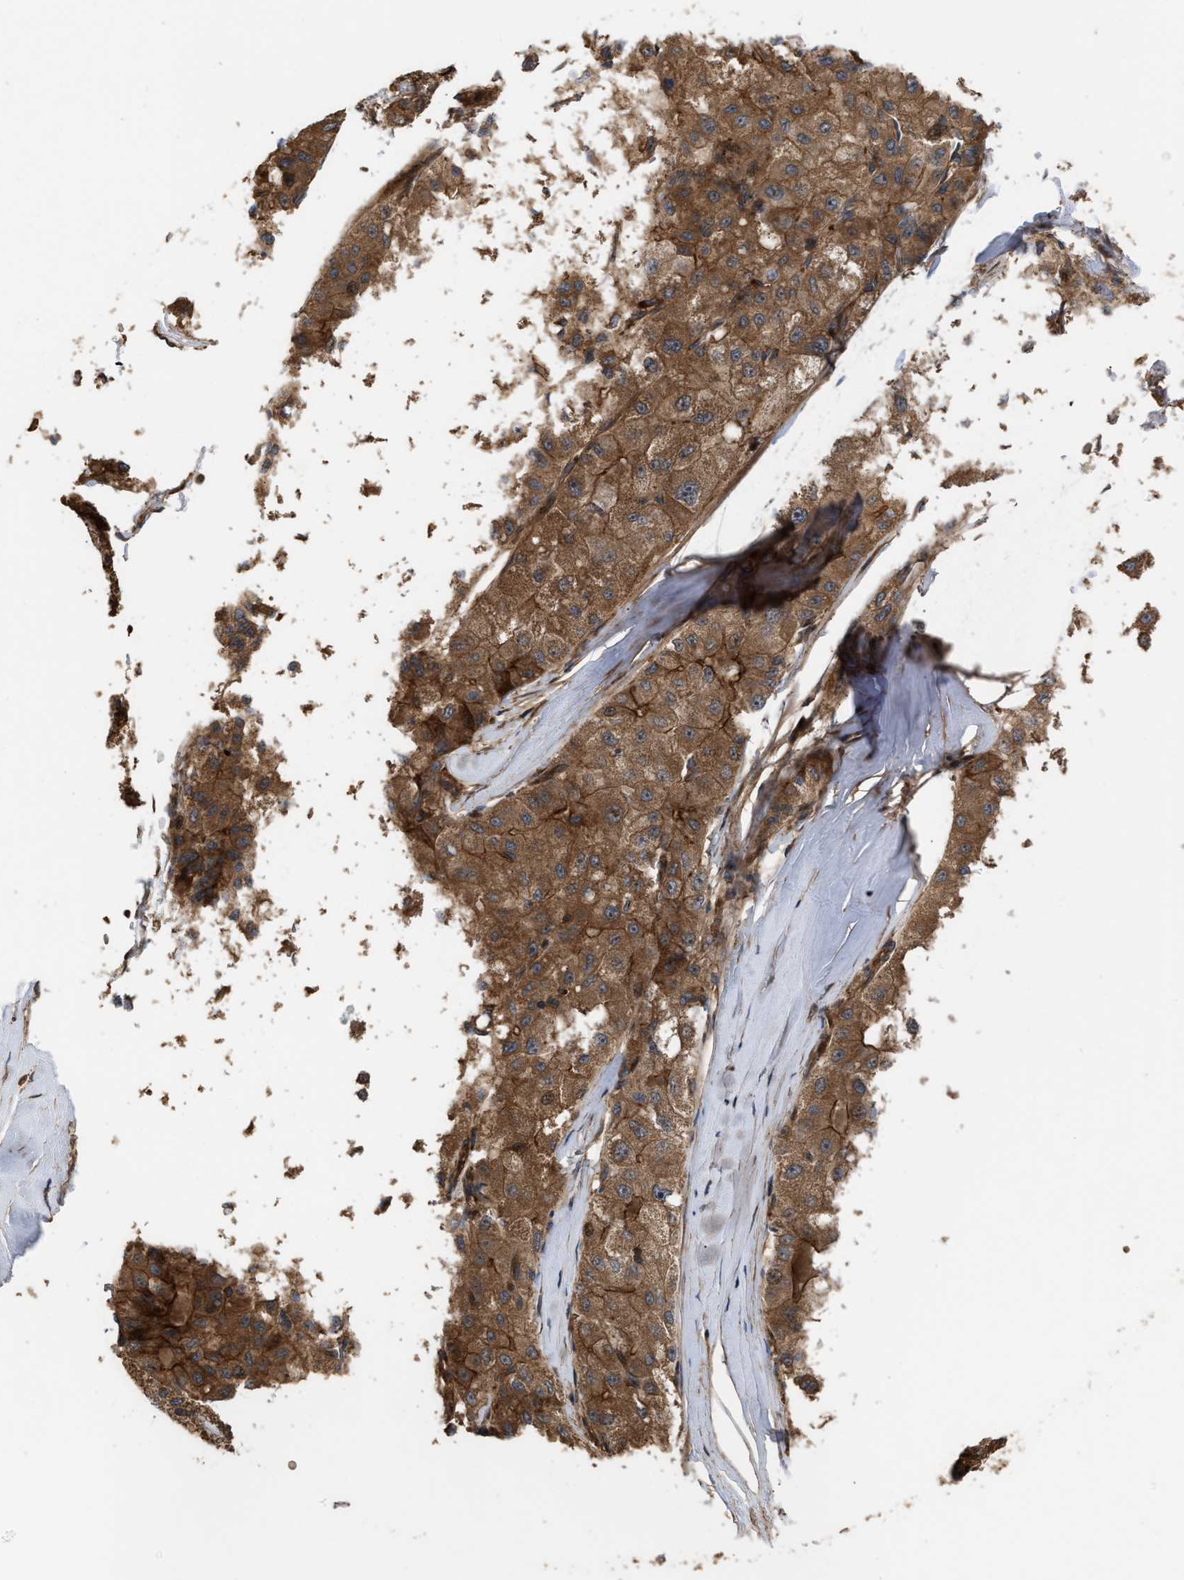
{"staining": {"intensity": "strong", "quantity": ">75%", "location": "cytoplasmic/membranous"}, "tissue": "liver cancer", "cell_type": "Tumor cells", "image_type": "cancer", "snomed": [{"axis": "morphology", "description": "Carcinoma, Hepatocellular, NOS"}, {"axis": "topography", "description": "Liver"}], "caption": "Immunohistochemical staining of human liver cancer reveals strong cytoplasmic/membranous protein expression in approximately >75% of tumor cells. (DAB = brown stain, brightfield microscopy at high magnification).", "gene": "STAU1", "patient": {"sex": "male", "age": 80}}